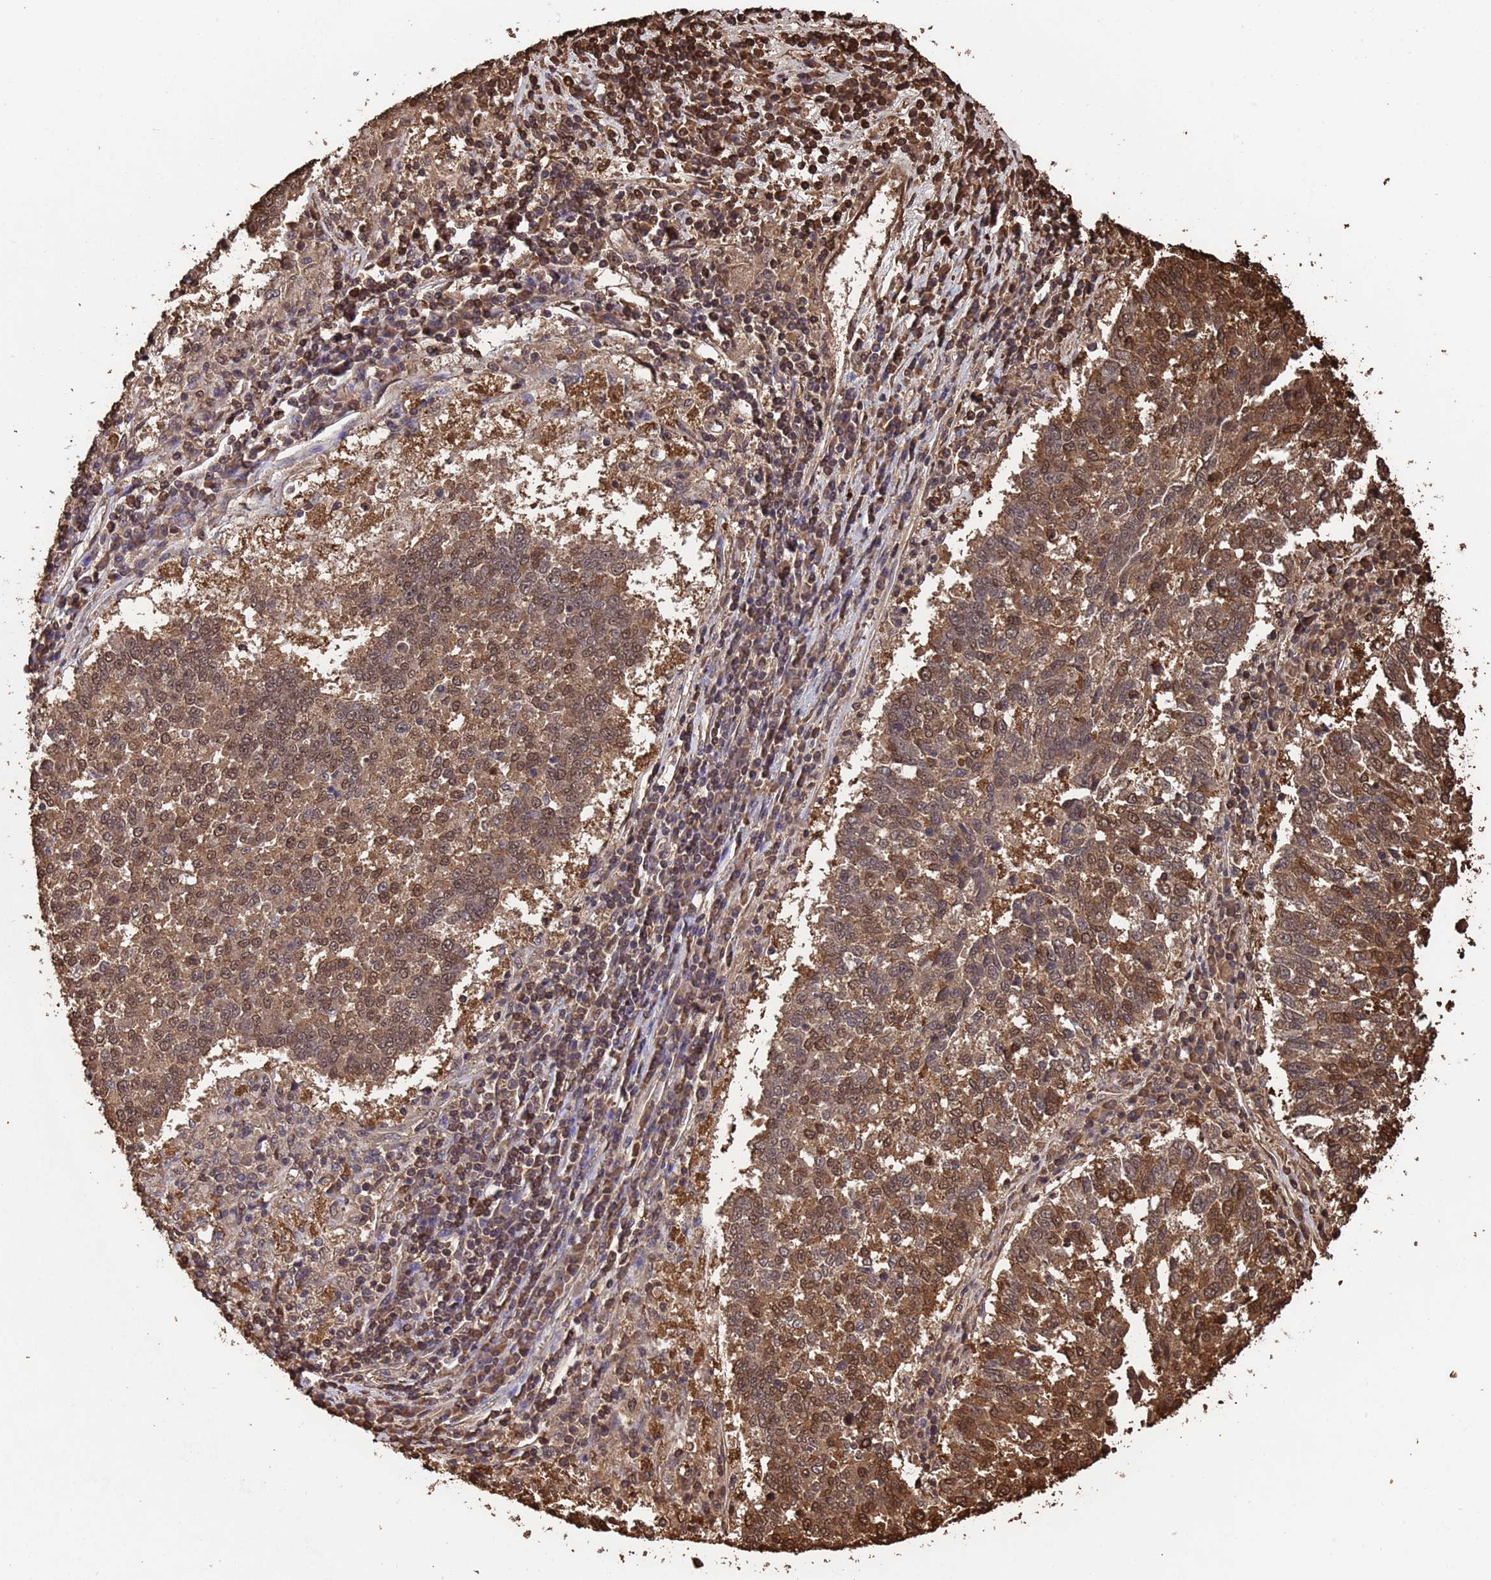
{"staining": {"intensity": "moderate", "quantity": ">75%", "location": "cytoplasmic/membranous,nuclear"}, "tissue": "lung cancer", "cell_type": "Tumor cells", "image_type": "cancer", "snomed": [{"axis": "morphology", "description": "Squamous cell carcinoma, NOS"}, {"axis": "topography", "description": "Lung"}], "caption": "Squamous cell carcinoma (lung) tissue reveals moderate cytoplasmic/membranous and nuclear staining in about >75% of tumor cells", "gene": "SUMO4", "patient": {"sex": "male", "age": 73}}